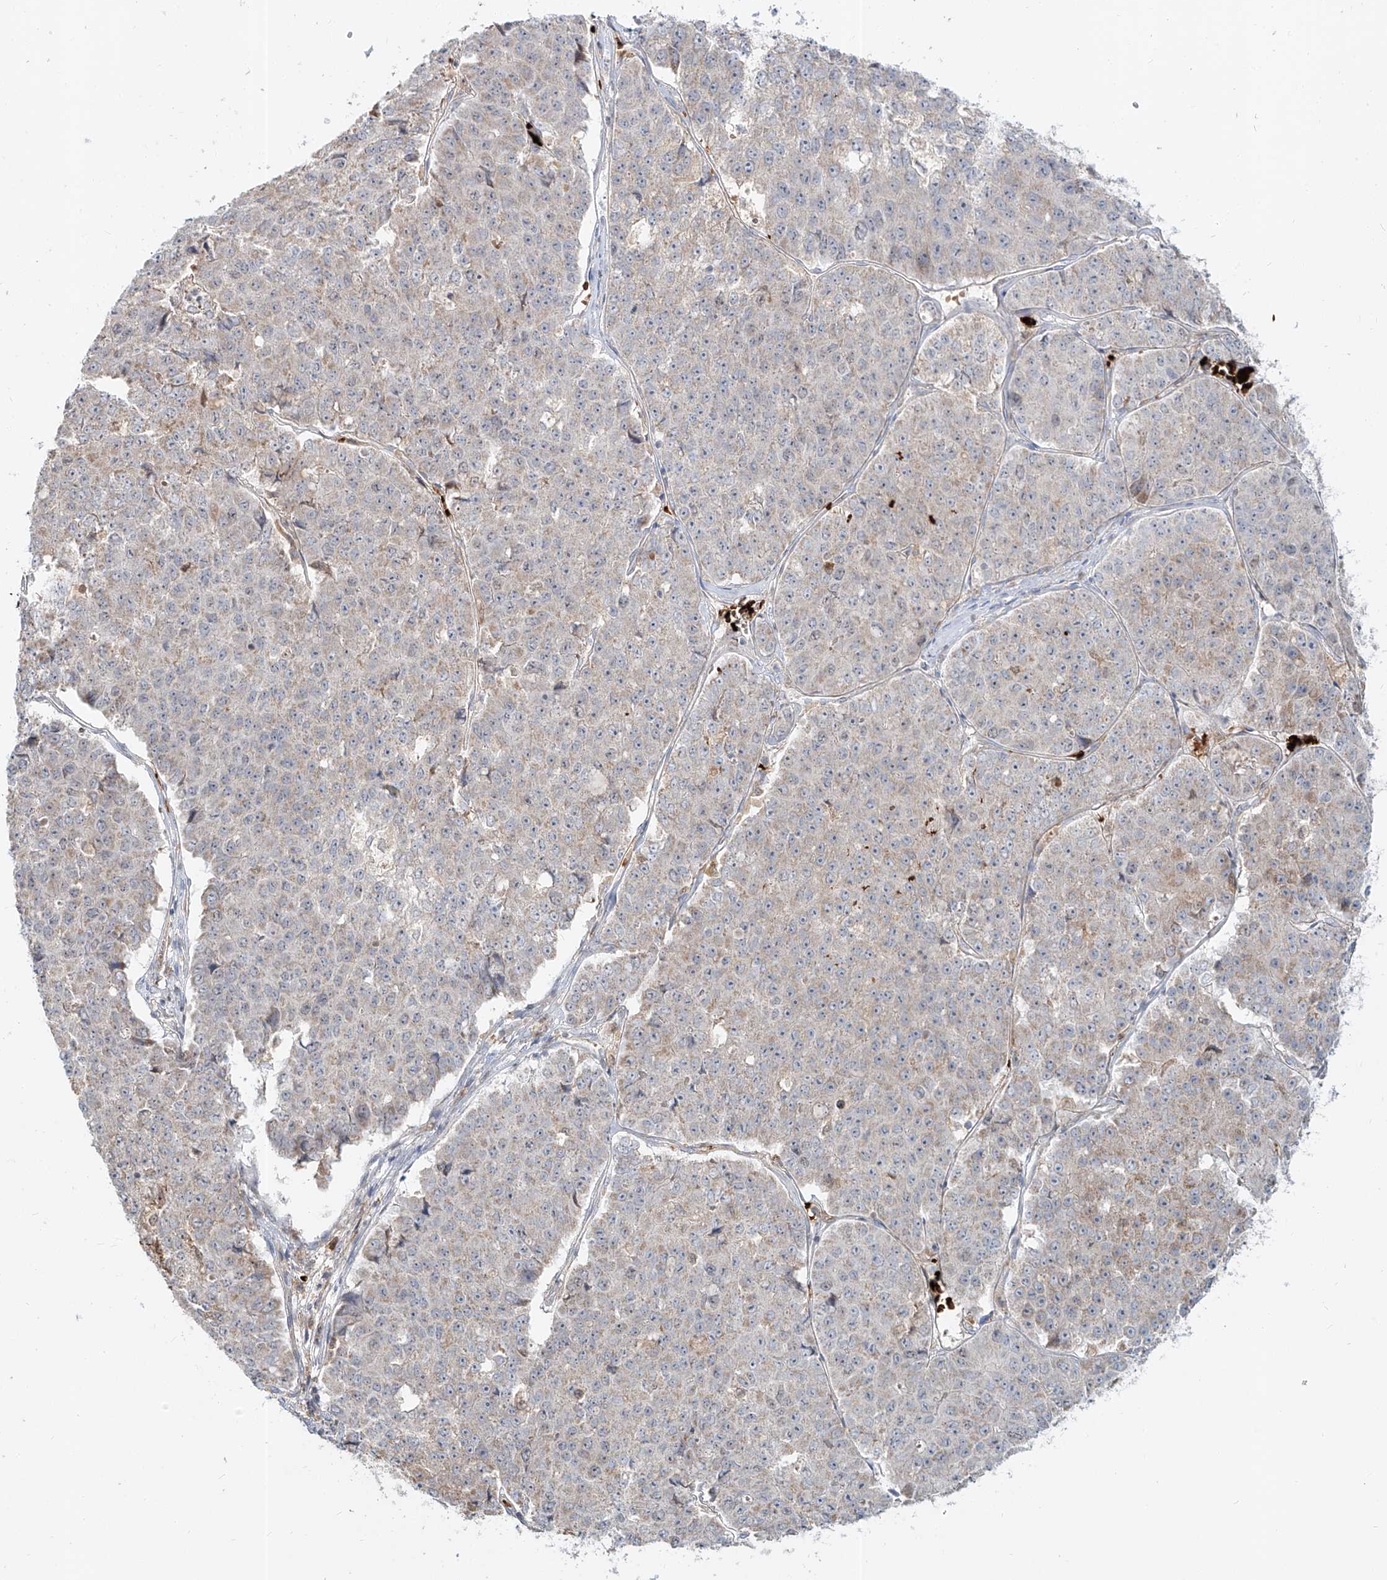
{"staining": {"intensity": "weak", "quantity": "<25%", "location": "cytoplasmic/membranous,nuclear"}, "tissue": "pancreatic cancer", "cell_type": "Tumor cells", "image_type": "cancer", "snomed": [{"axis": "morphology", "description": "Adenocarcinoma, NOS"}, {"axis": "topography", "description": "Pancreas"}], "caption": "Pancreatic cancer (adenocarcinoma) stained for a protein using IHC exhibits no staining tumor cells.", "gene": "FGD2", "patient": {"sex": "male", "age": 50}}